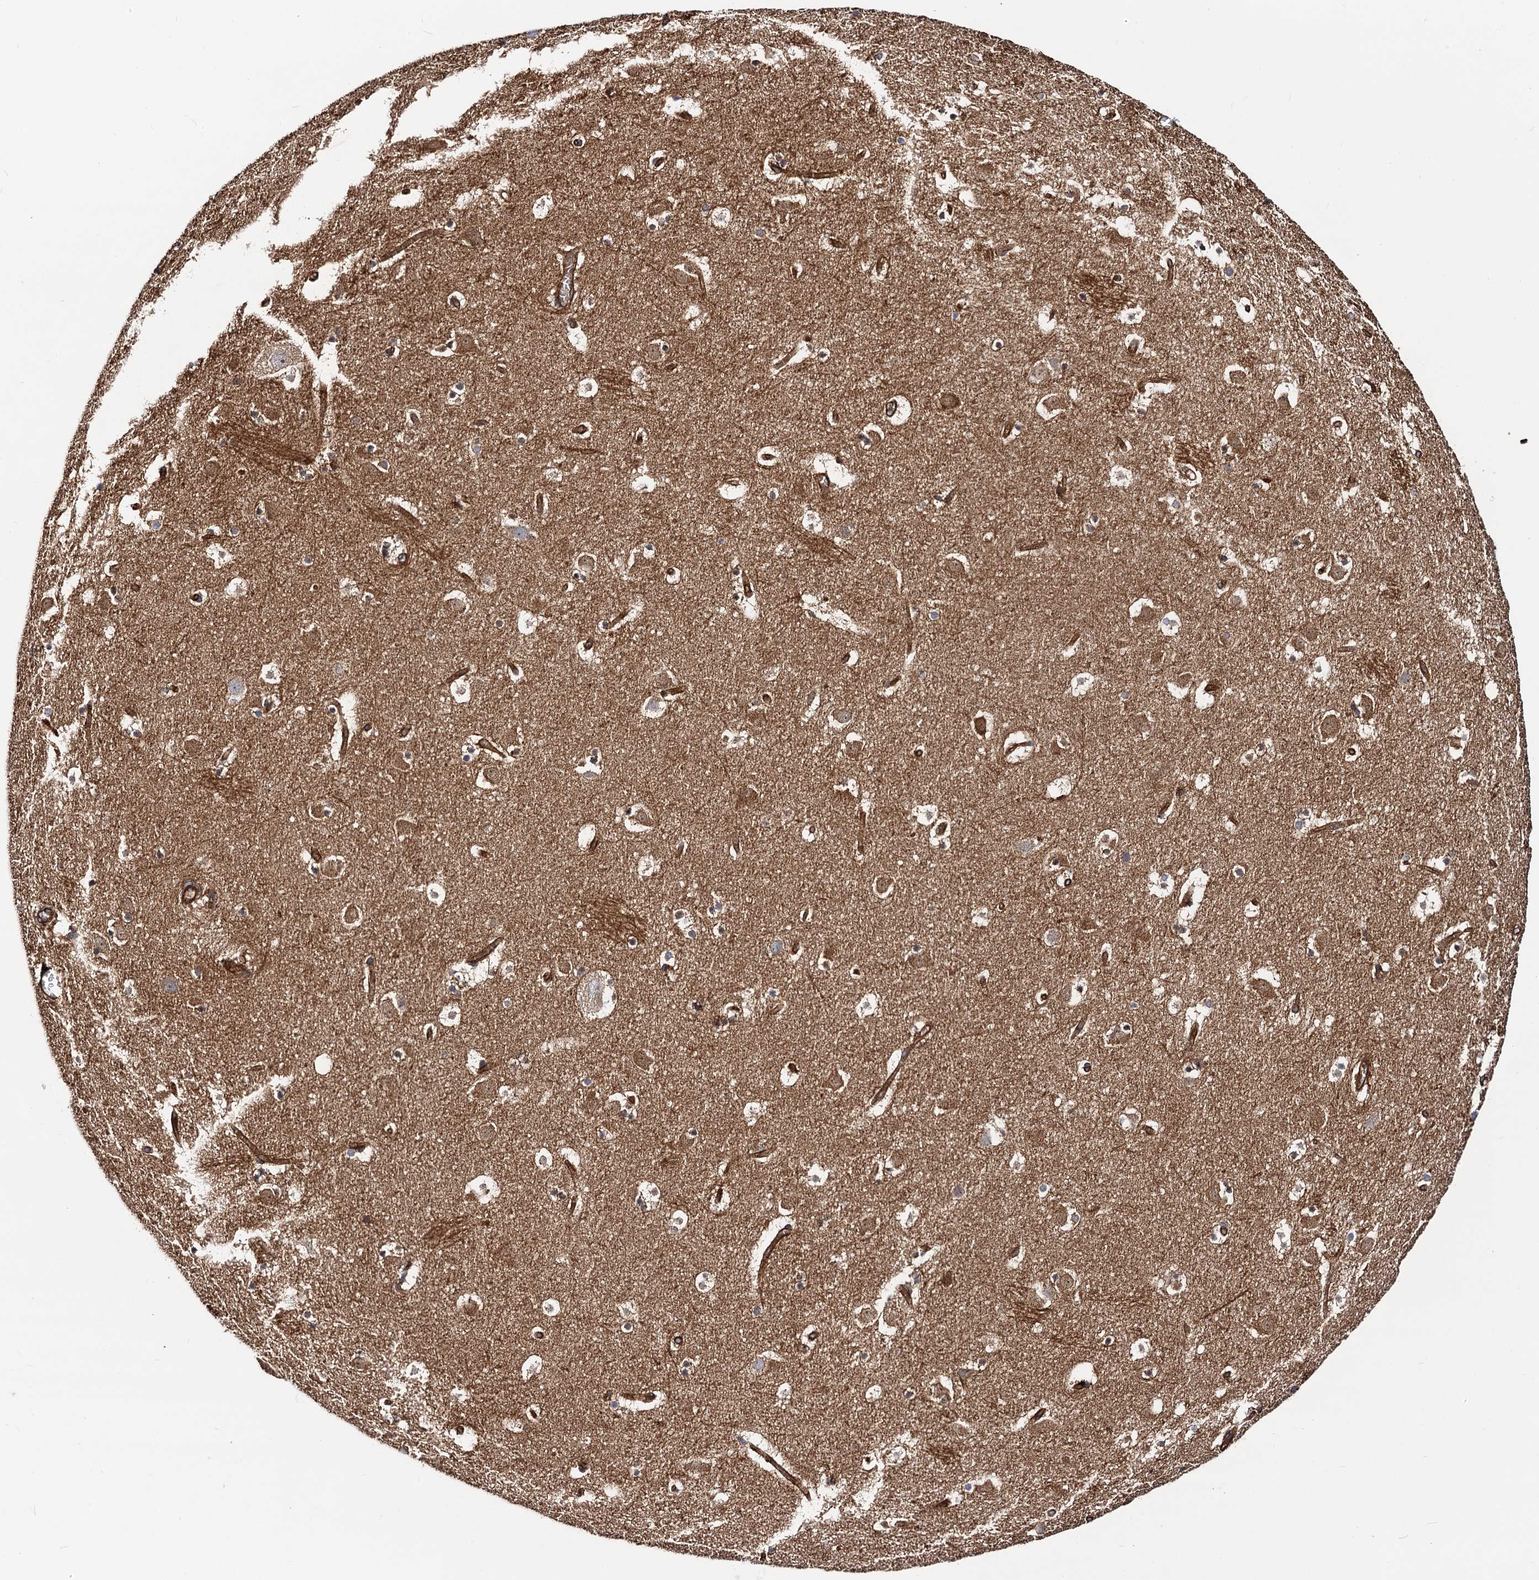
{"staining": {"intensity": "weak", "quantity": "<25%", "location": "cytoplasmic/membranous"}, "tissue": "caudate", "cell_type": "Glial cells", "image_type": "normal", "snomed": [{"axis": "morphology", "description": "Normal tissue, NOS"}, {"axis": "topography", "description": "Lateral ventricle wall"}], "caption": "This image is of unremarkable caudate stained with immunohistochemistry (IHC) to label a protein in brown with the nuclei are counter-stained blue. There is no positivity in glial cells.", "gene": "CIP2A", "patient": {"sex": "male", "age": 45}}